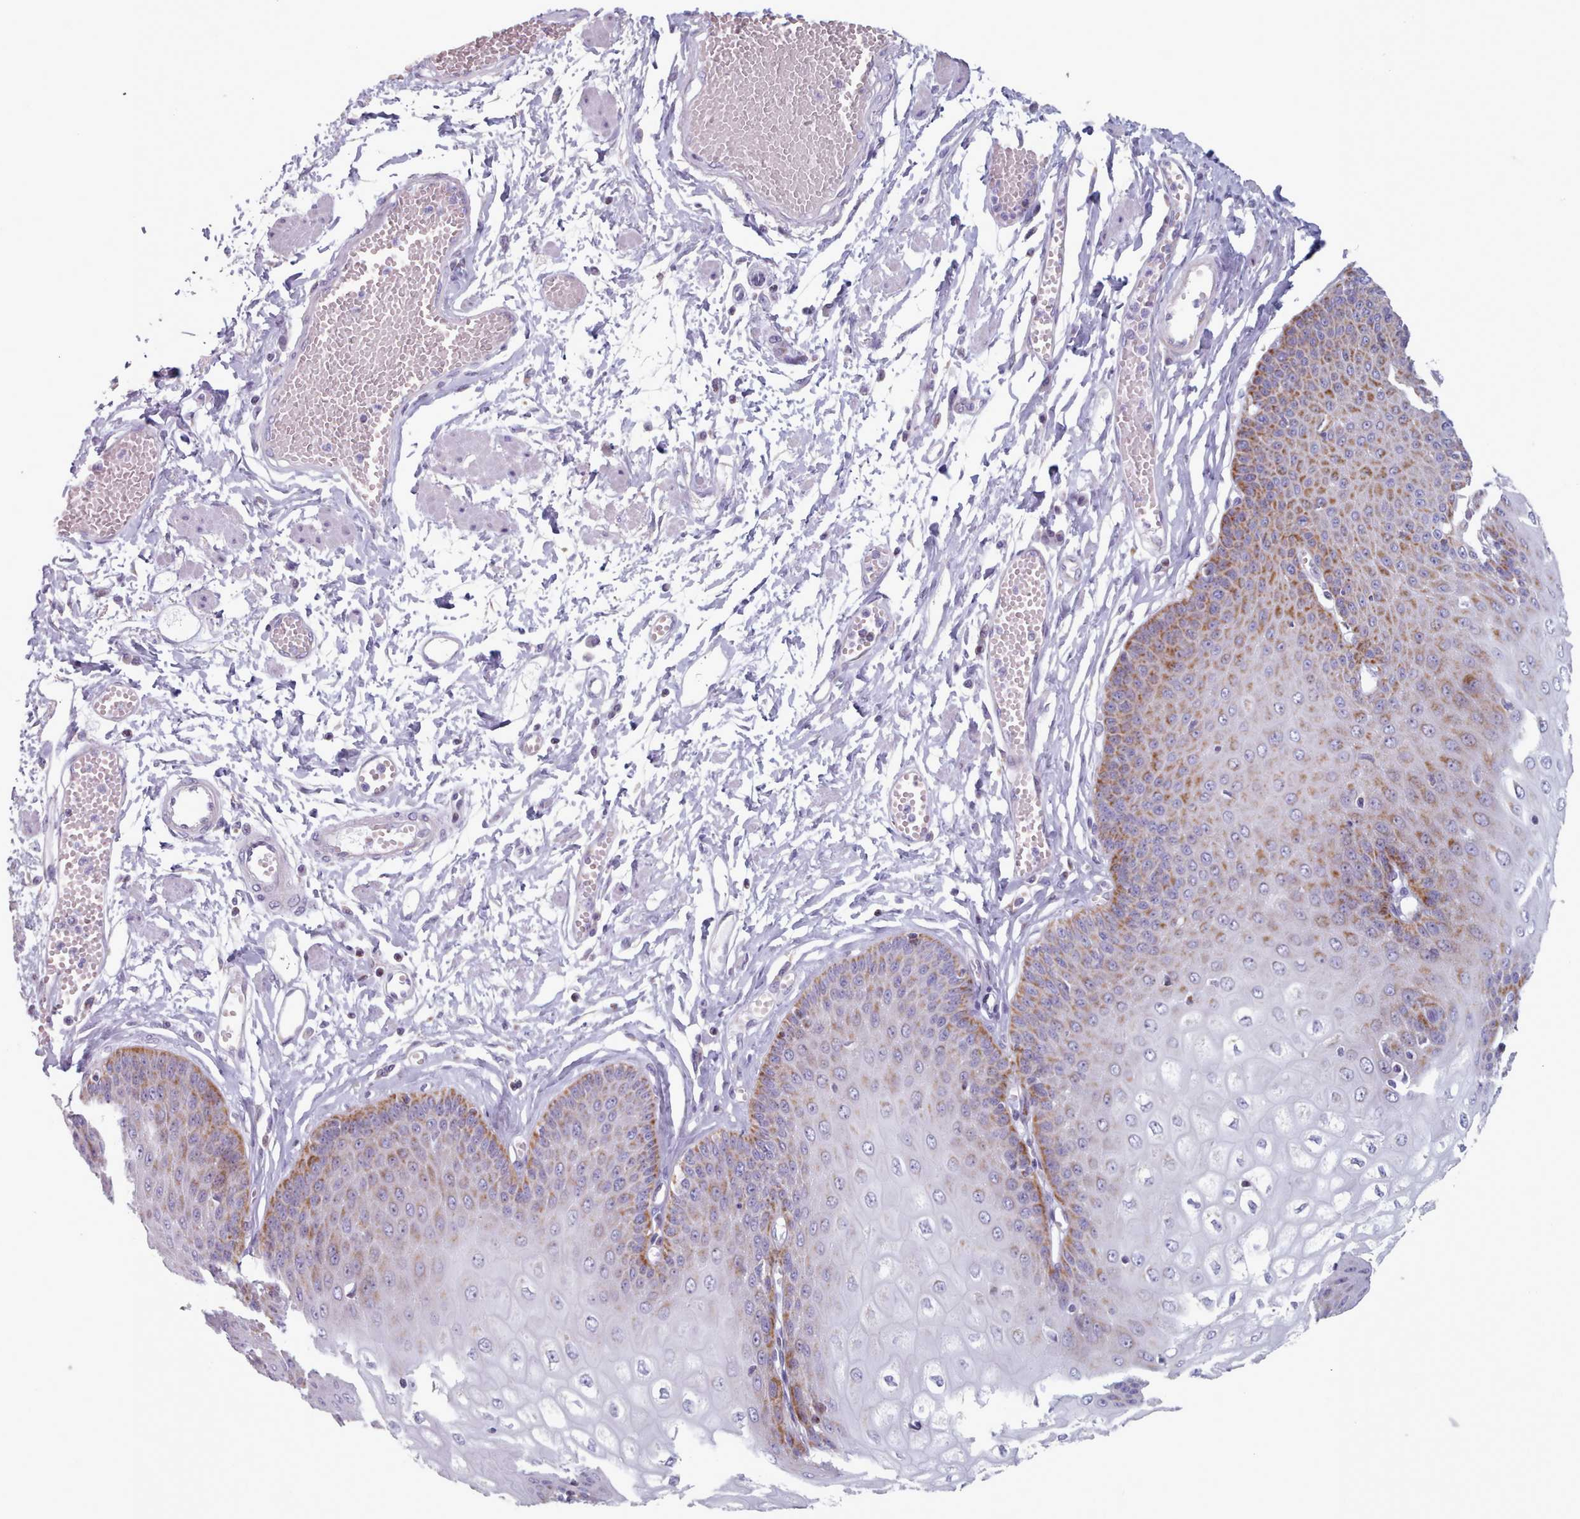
{"staining": {"intensity": "strong", "quantity": "25%-75%", "location": "cytoplasmic/membranous"}, "tissue": "esophagus", "cell_type": "Squamous epithelial cells", "image_type": "normal", "snomed": [{"axis": "morphology", "description": "Normal tissue, NOS"}, {"axis": "topography", "description": "Esophagus"}], "caption": "Brown immunohistochemical staining in normal human esophagus reveals strong cytoplasmic/membranous expression in about 25%-75% of squamous epithelial cells. (DAB (3,3'-diaminobenzidine) IHC with brightfield microscopy, high magnification).", "gene": "FAM170B", "patient": {"sex": "male", "age": 60}}